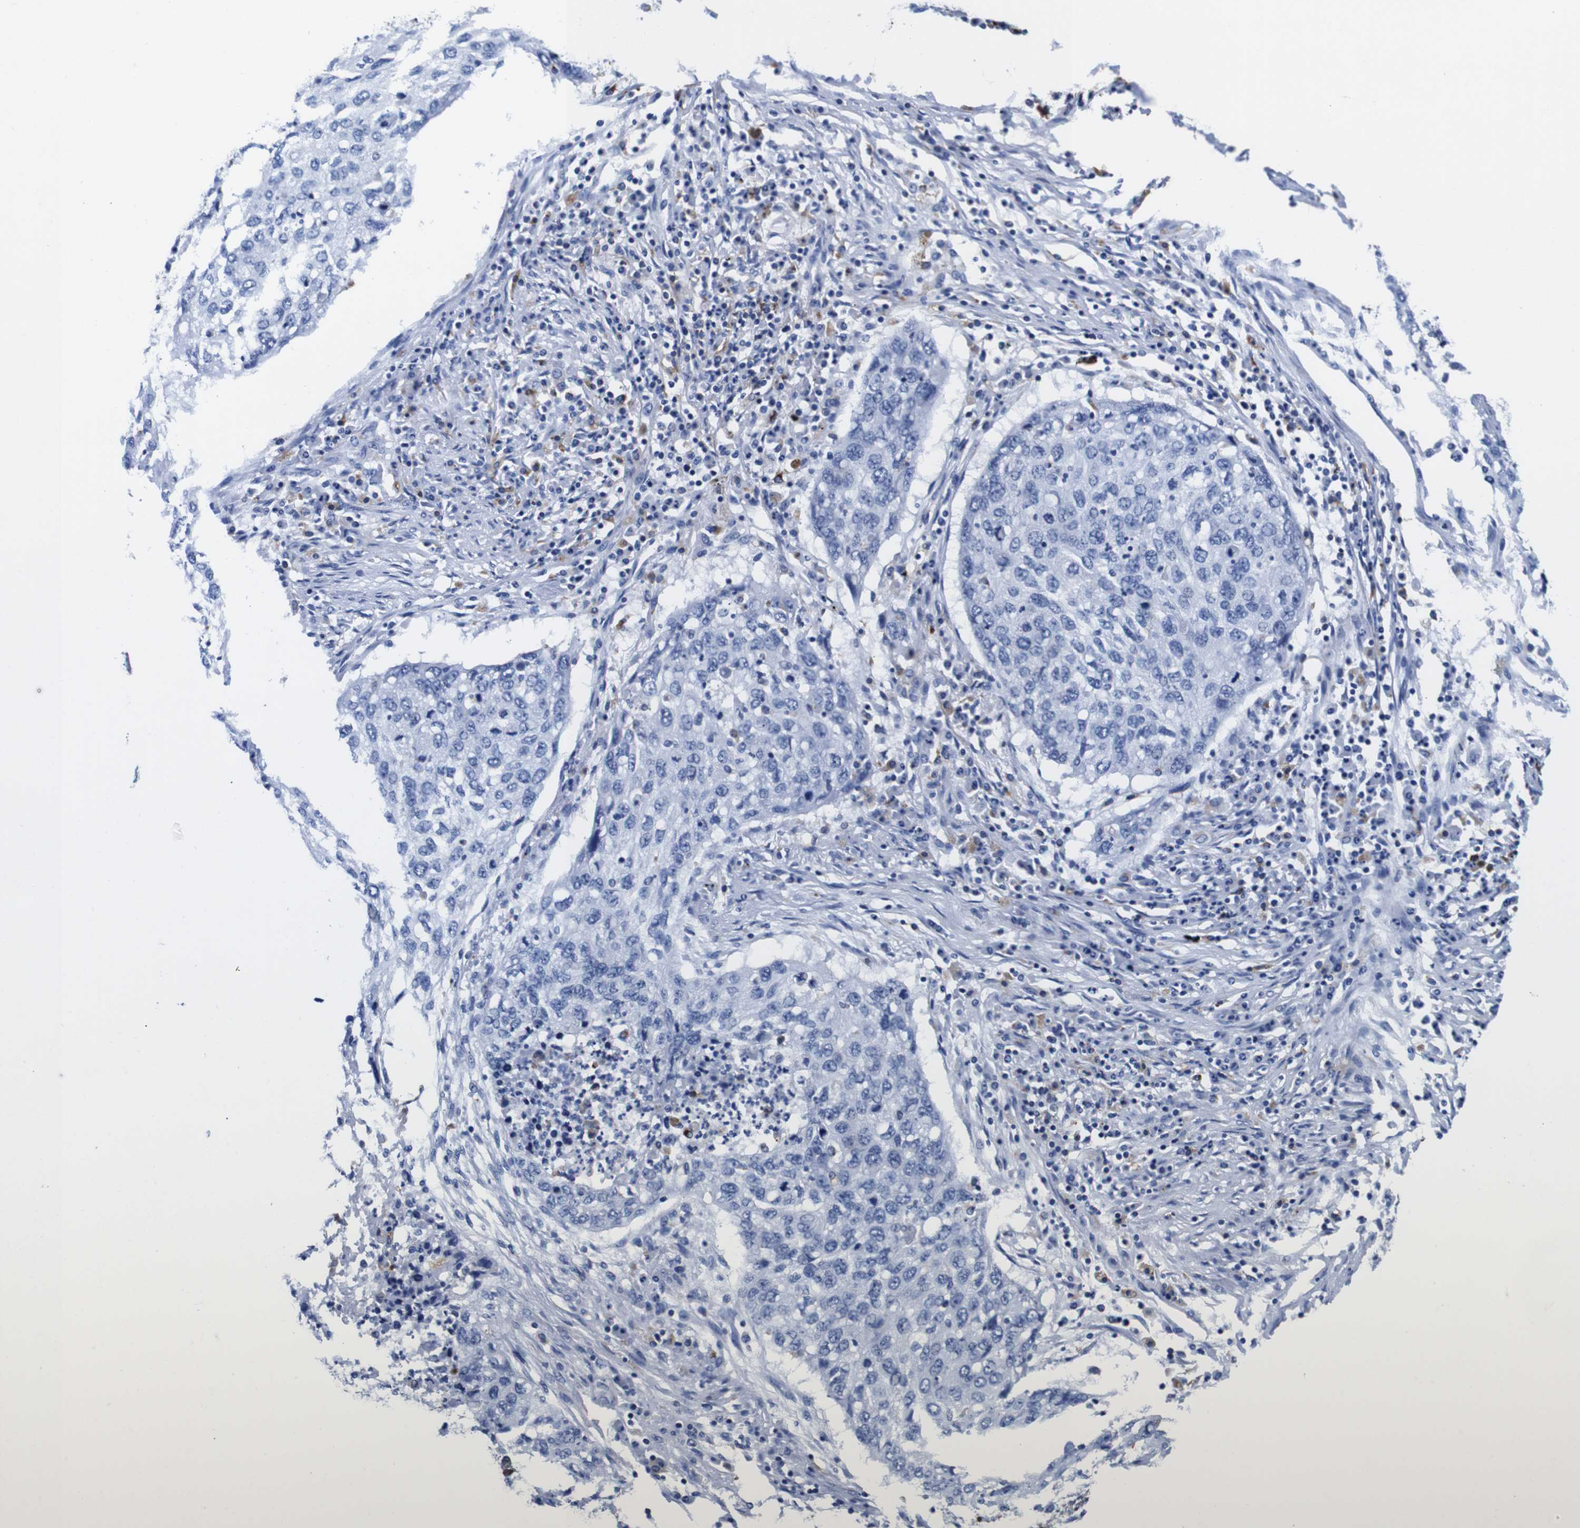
{"staining": {"intensity": "negative", "quantity": "none", "location": "none"}, "tissue": "lung cancer", "cell_type": "Tumor cells", "image_type": "cancer", "snomed": [{"axis": "morphology", "description": "Squamous cell carcinoma, NOS"}, {"axis": "topography", "description": "Lung"}], "caption": "Photomicrograph shows no significant protein expression in tumor cells of lung squamous cell carcinoma.", "gene": "HLA-DMB", "patient": {"sex": "female", "age": 63}}